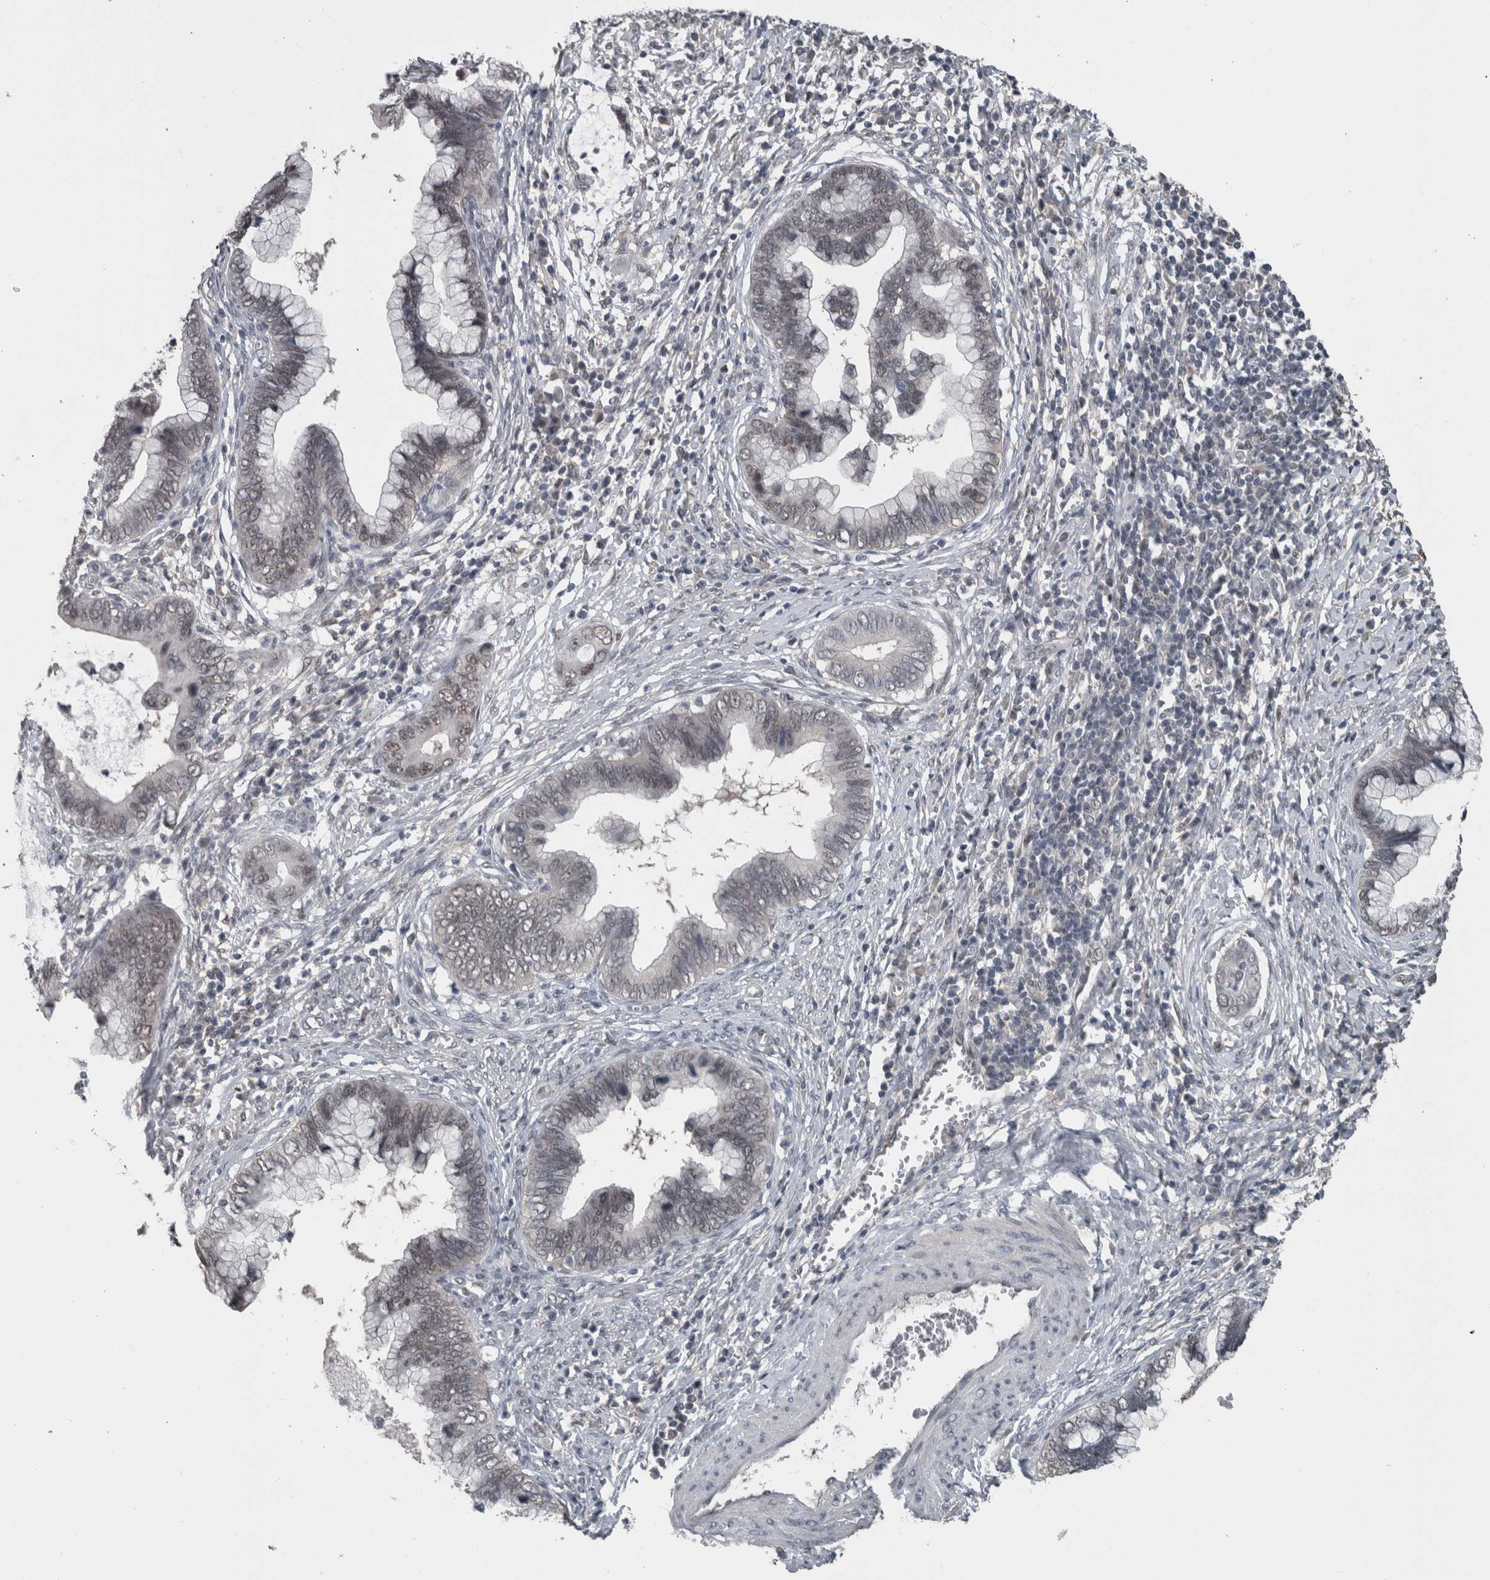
{"staining": {"intensity": "weak", "quantity": "<25%", "location": "nuclear"}, "tissue": "cervical cancer", "cell_type": "Tumor cells", "image_type": "cancer", "snomed": [{"axis": "morphology", "description": "Adenocarcinoma, NOS"}, {"axis": "topography", "description": "Cervix"}], "caption": "This is a photomicrograph of immunohistochemistry staining of cervical cancer (adenocarcinoma), which shows no positivity in tumor cells.", "gene": "ZBTB21", "patient": {"sex": "female", "age": 44}}